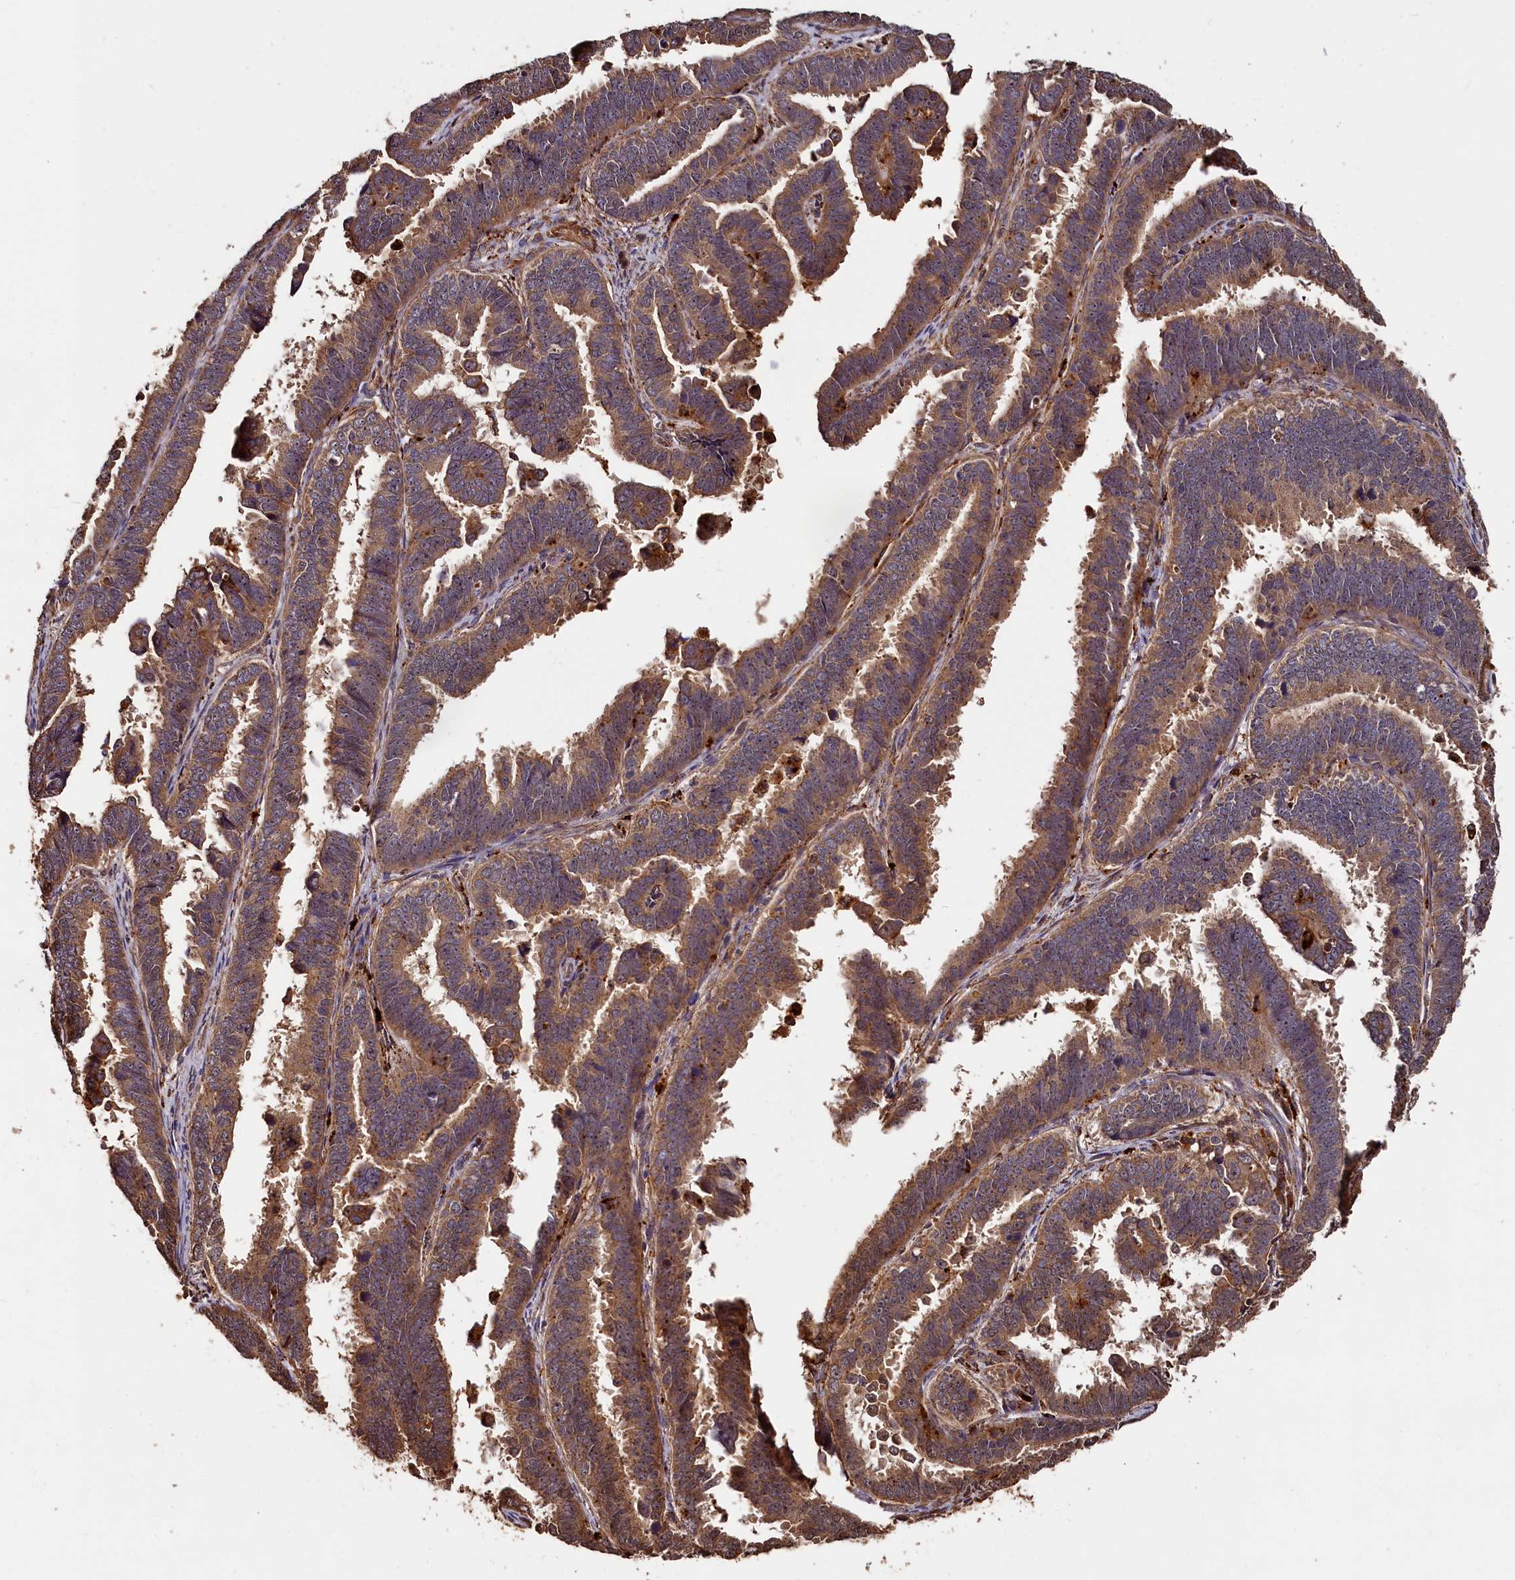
{"staining": {"intensity": "moderate", "quantity": ">75%", "location": "cytoplasmic/membranous"}, "tissue": "endometrial cancer", "cell_type": "Tumor cells", "image_type": "cancer", "snomed": [{"axis": "morphology", "description": "Adenocarcinoma, NOS"}, {"axis": "topography", "description": "Endometrium"}], "caption": "Tumor cells demonstrate medium levels of moderate cytoplasmic/membranous staining in approximately >75% of cells in human endometrial cancer.", "gene": "MMP15", "patient": {"sex": "female", "age": 75}}